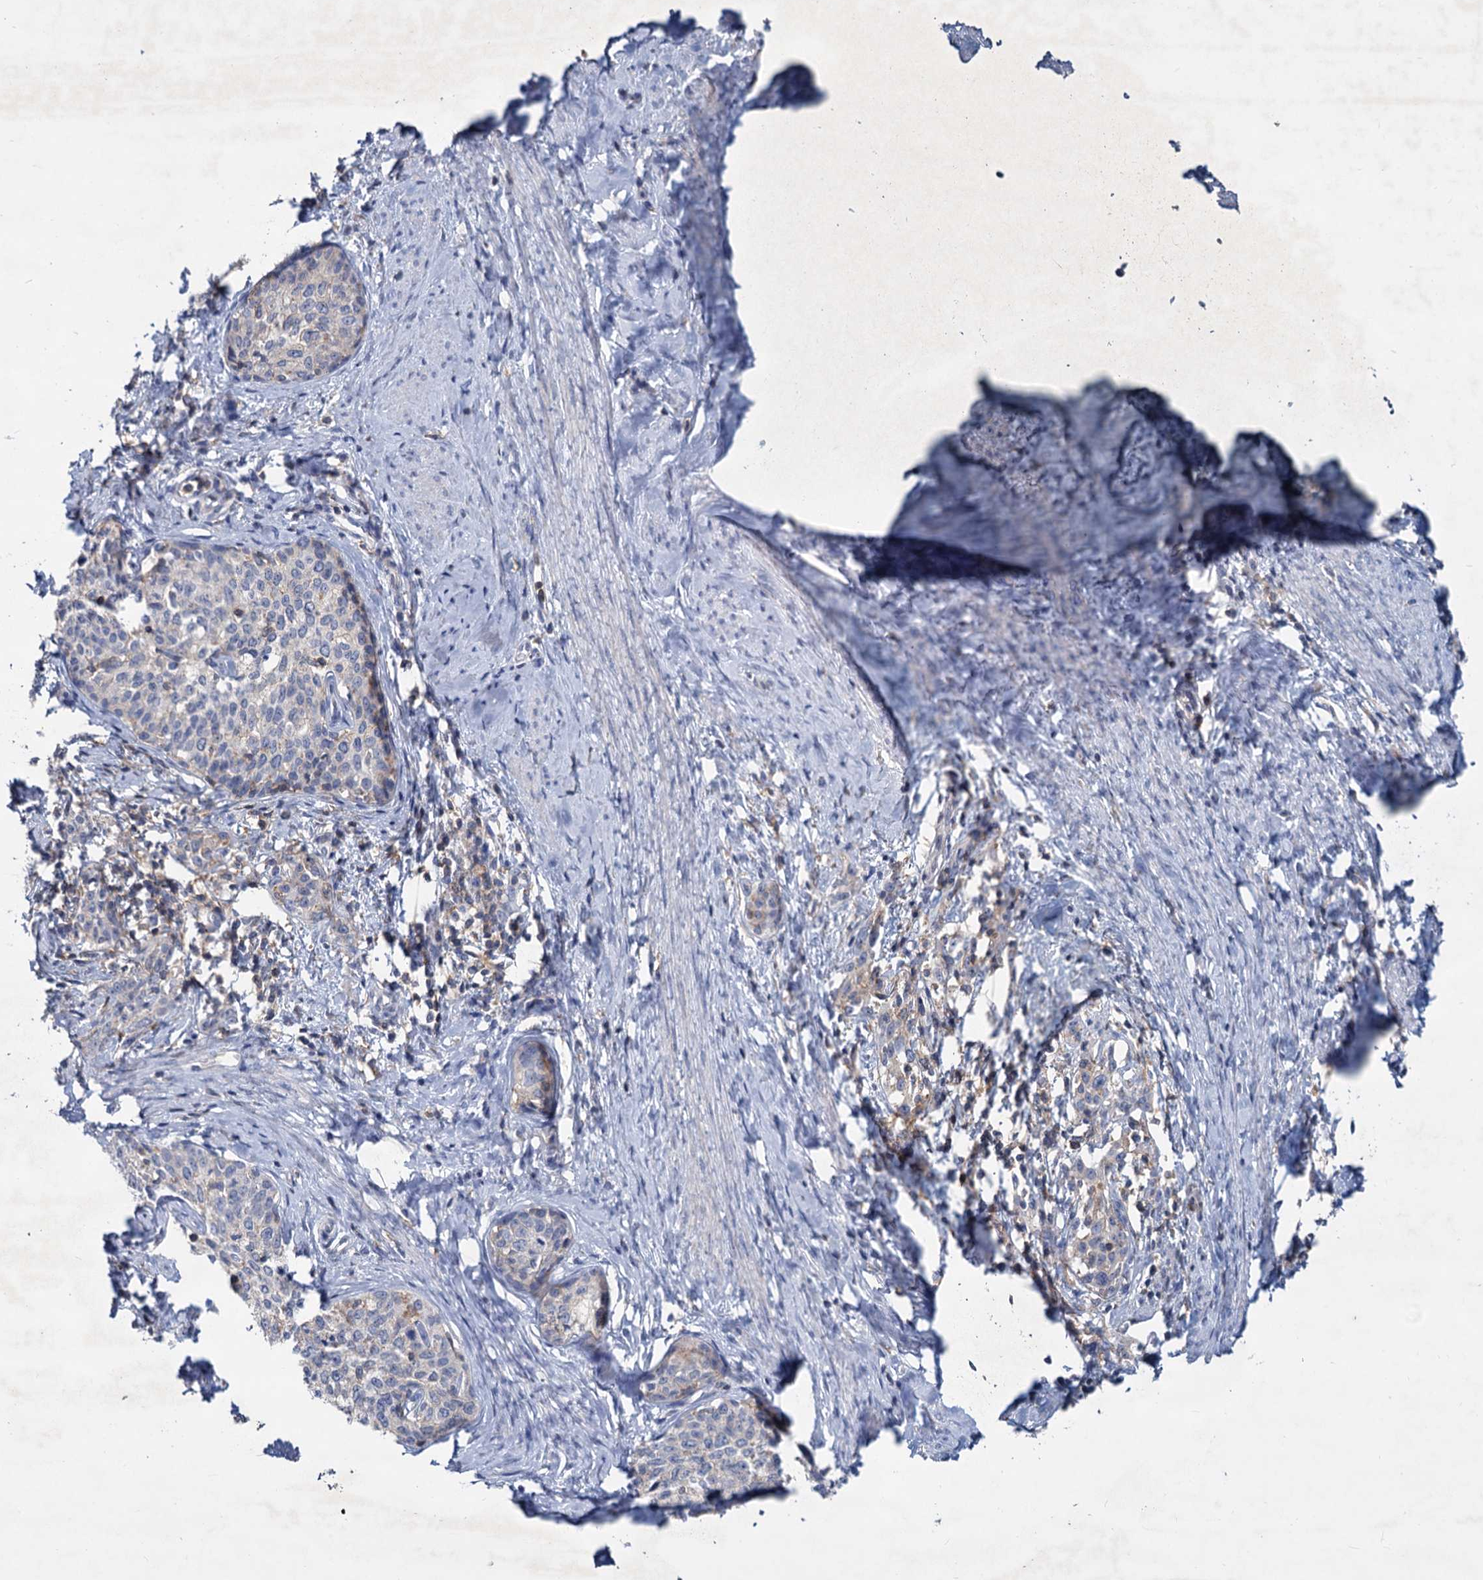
{"staining": {"intensity": "negative", "quantity": "none", "location": "none"}, "tissue": "cervical cancer", "cell_type": "Tumor cells", "image_type": "cancer", "snomed": [{"axis": "morphology", "description": "Squamous cell carcinoma, NOS"}, {"axis": "morphology", "description": "Adenocarcinoma, NOS"}, {"axis": "topography", "description": "Cervix"}], "caption": "Tumor cells are negative for brown protein staining in squamous cell carcinoma (cervical). (Stains: DAB (3,3'-diaminobenzidine) immunohistochemistry (IHC) with hematoxylin counter stain, Microscopy: brightfield microscopy at high magnification).", "gene": "LRCH4", "patient": {"sex": "female", "age": 52}}